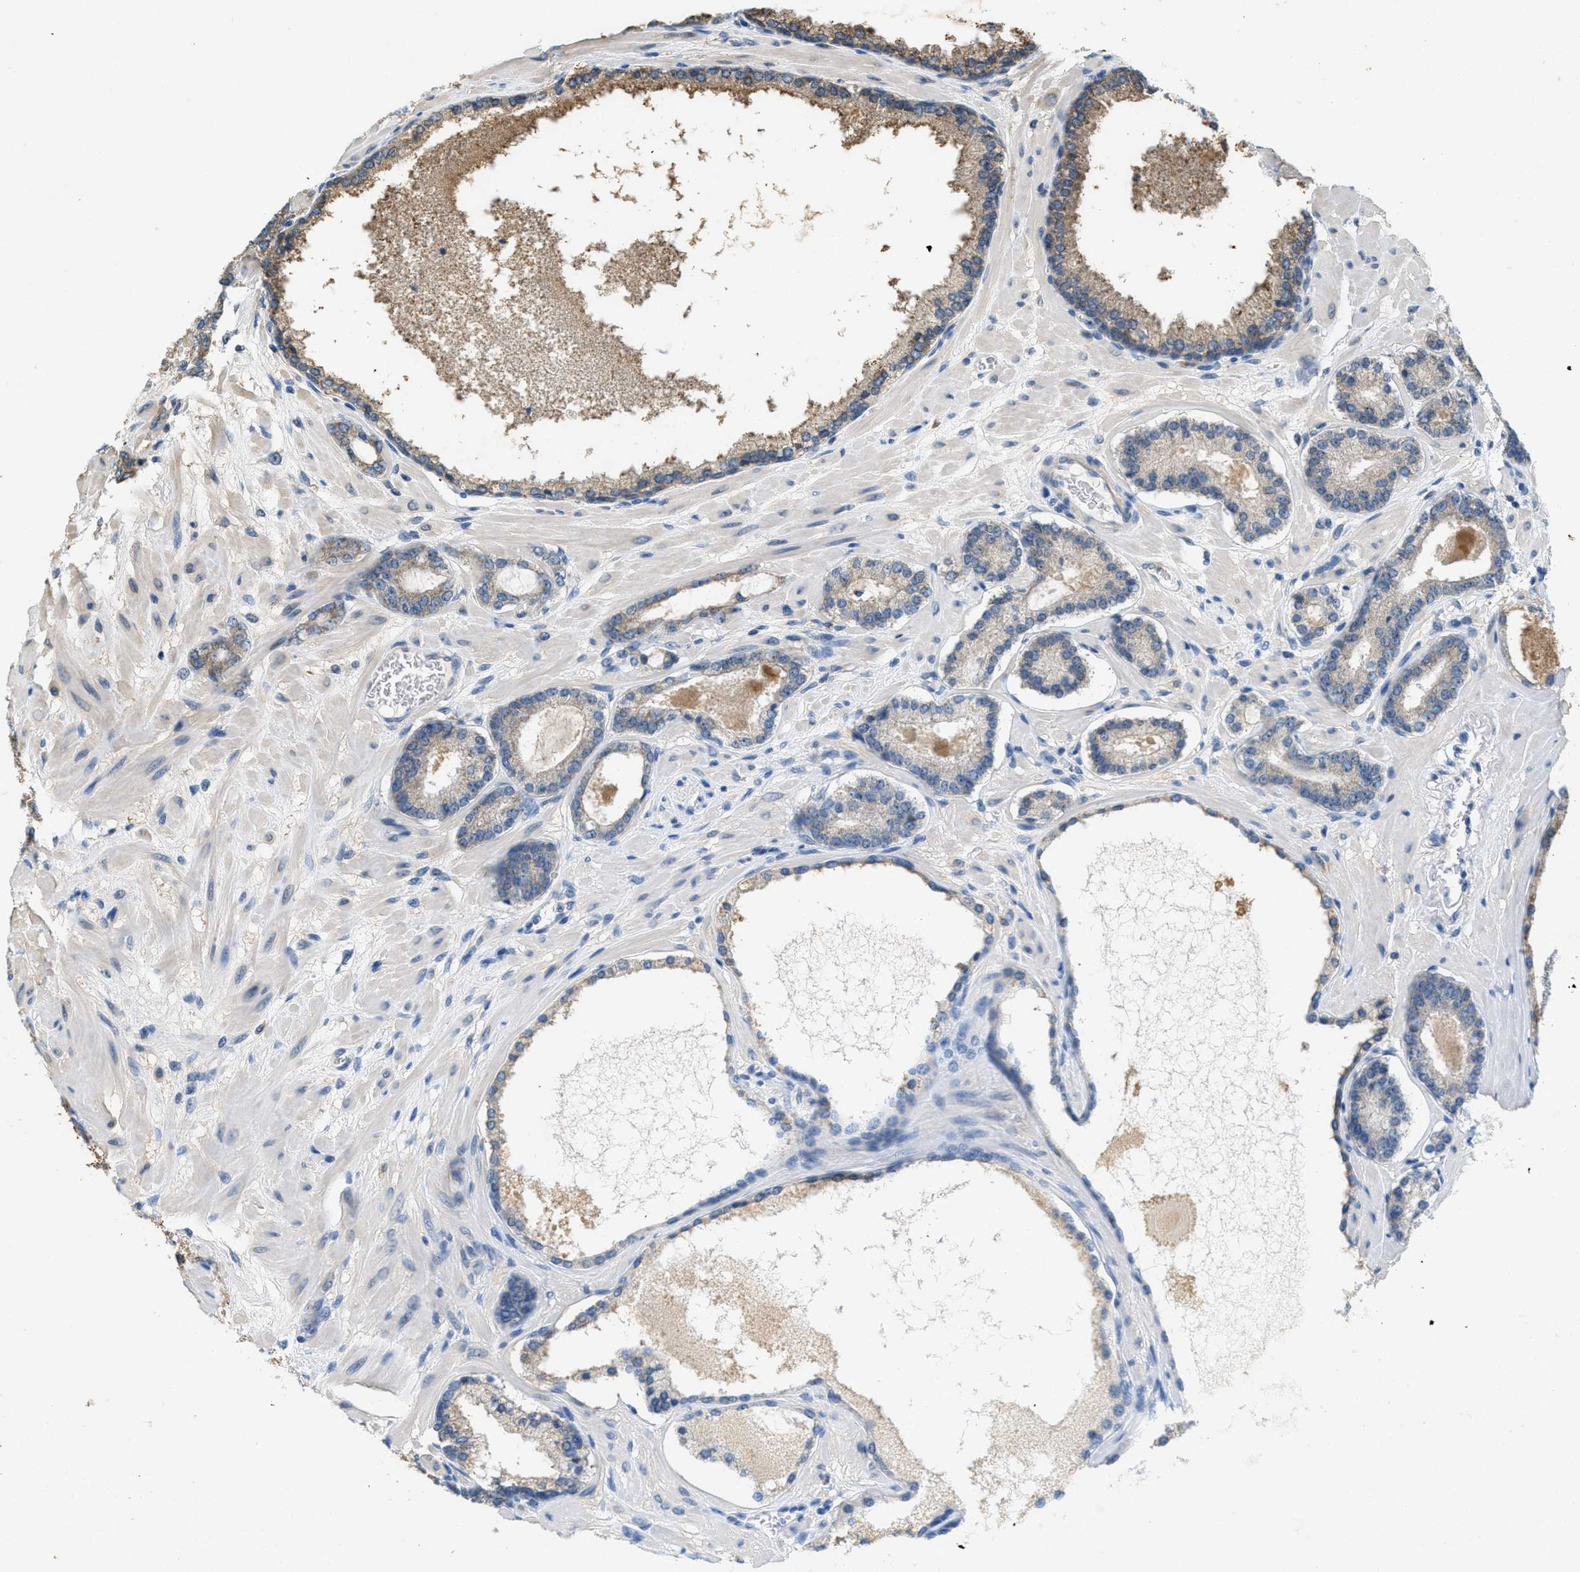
{"staining": {"intensity": "moderate", "quantity": "25%-75%", "location": "cytoplasmic/membranous"}, "tissue": "prostate cancer", "cell_type": "Tumor cells", "image_type": "cancer", "snomed": [{"axis": "morphology", "description": "Adenocarcinoma, Low grade"}, {"axis": "topography", "description": "Prostate"}], "caption": "Immunohistochemical staining of human prostate cancer displays moderate cytoplasmic/membranous protein staining in approximately 25%-75% of tumor cells.", "gene": "PPP1R15A", "patient": {"sex": "male", "age": 63}}